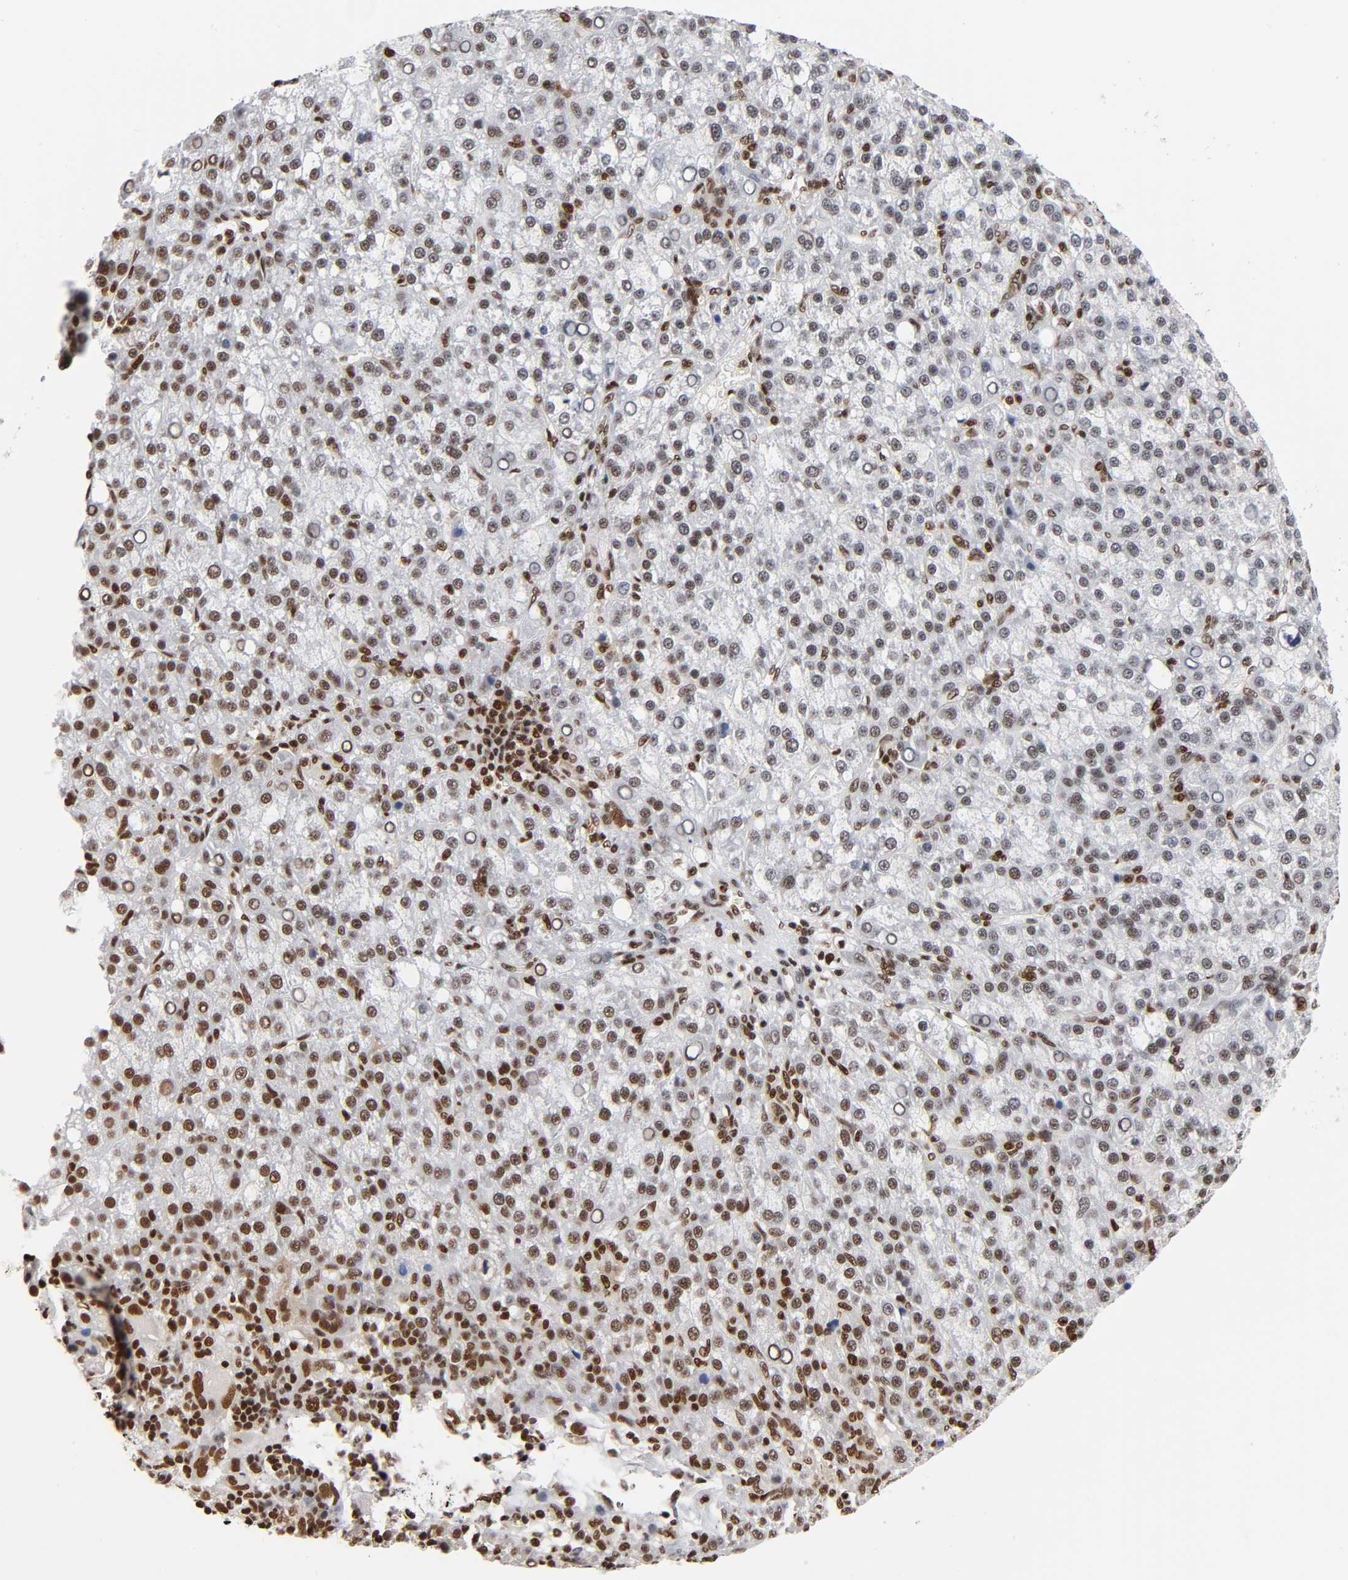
{"staining": {"intensity": "moderate", "quantity": ">75%", "location": "nuclear"}, "tissue": "liver cancer", "cell_type": "Tumor cells", "image_type": "cancer", "snomed": [{"axis": "morphology", "description": "Carcinoma, Hepatocellular, NOS"}, {"axis": "topography", "description": "Liver"}], "caption": "Immunohistochemical staining of human hepatocellular carcinoma (liver) demonstrates medium levels of moderate nuclear protein positivity in about >75% of tumor cells.", "gene": "ILKAP", "patient": {"sex": "female", "age": 58}}